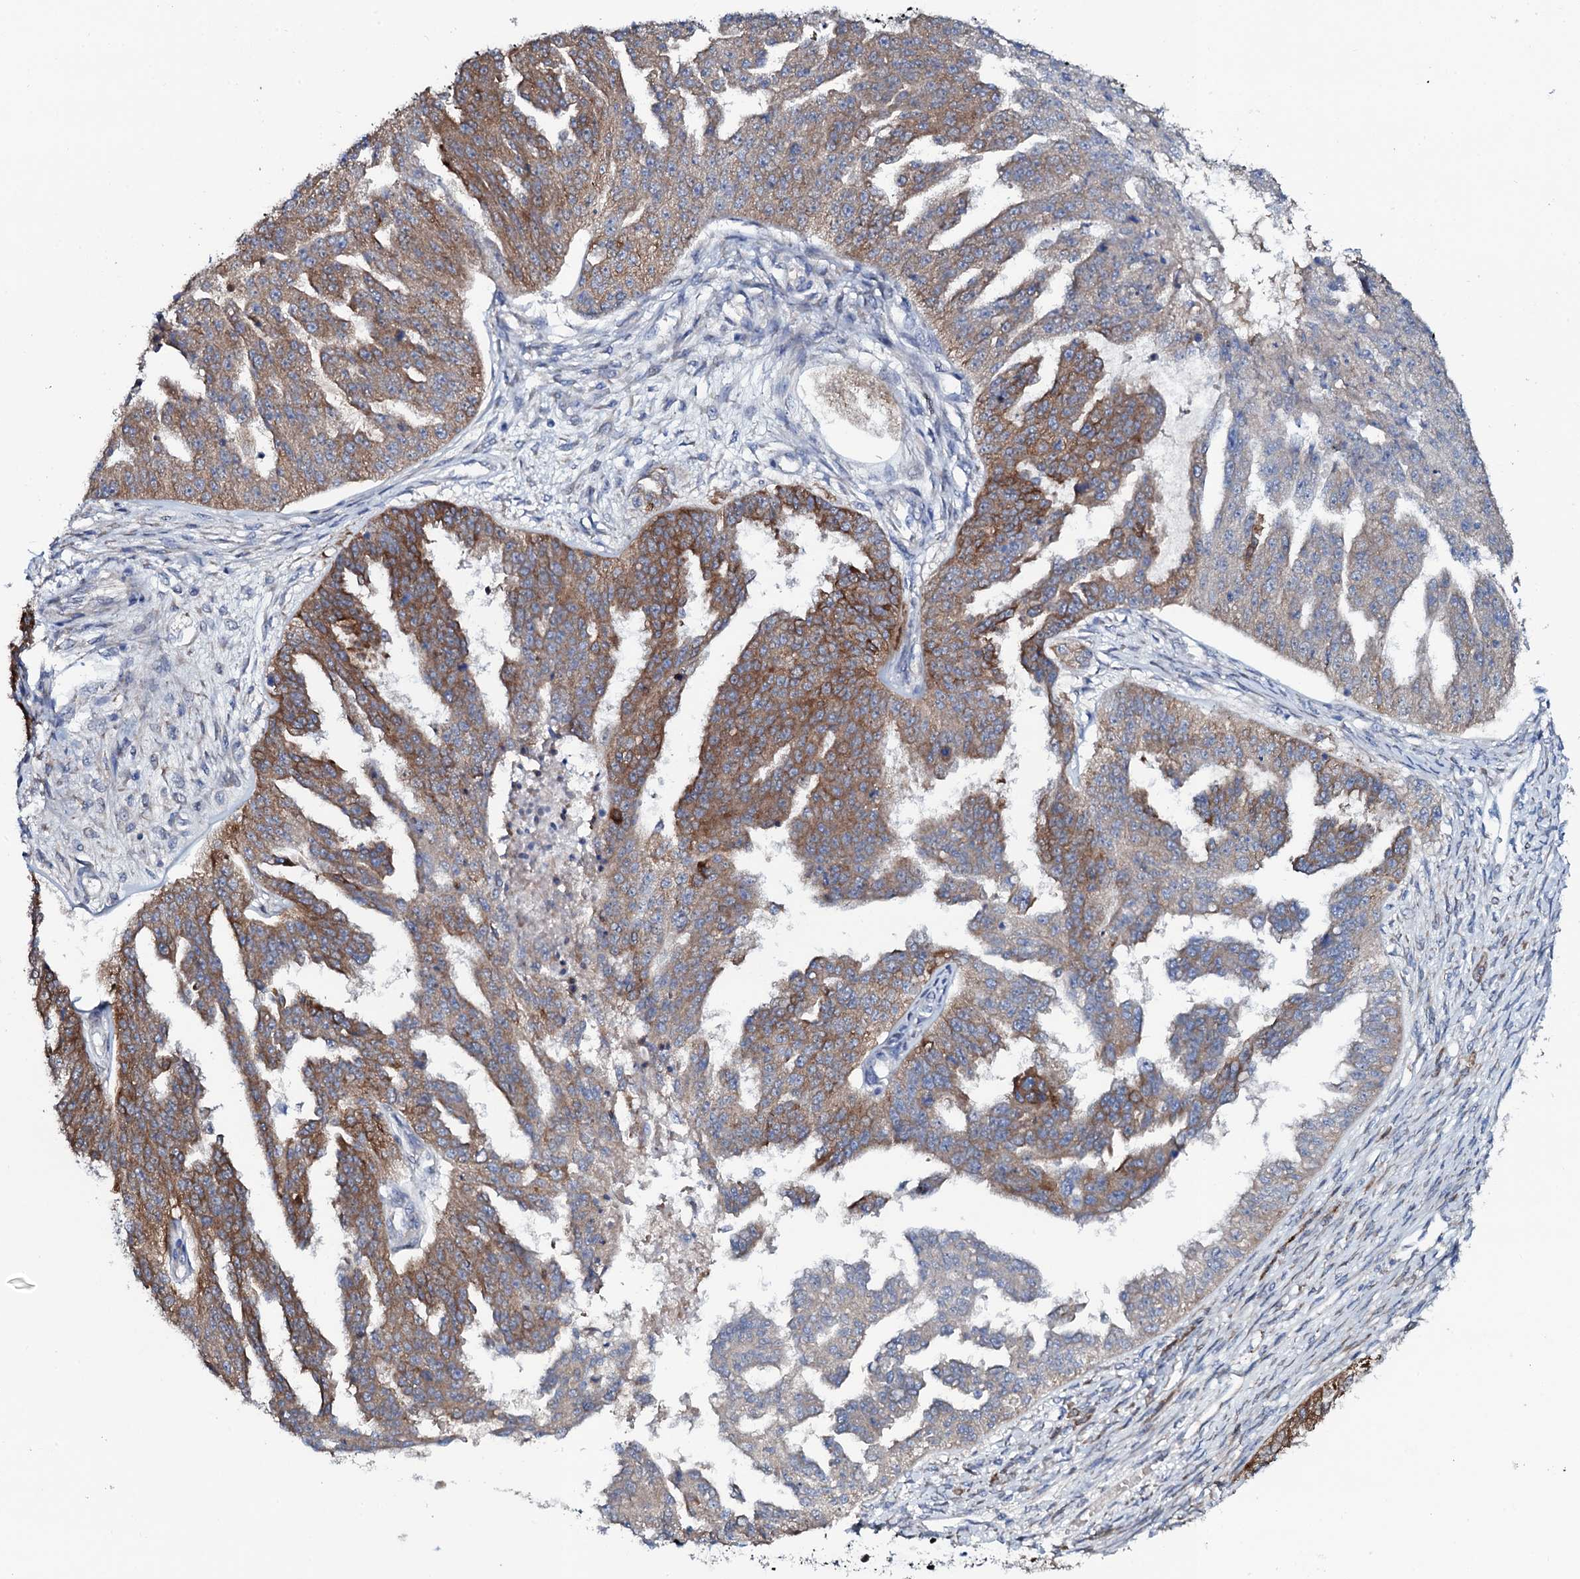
{"staining": {"intensity": "moderate", "quantity": ">75%", "location": "cytoplasmic/membranous"}, "tissue": "ovarian cancer", "cell_type": "Tumor cells", "image_type": "cancer", "snomed": [{"axis": "morphology", "description": "Cystadenocarcinoma, serous, NOS"}, {"axis": "topography", "description": "Ovary"}], "caption": "Tumor cells exhibit medium levels of moderate cytoplasmic/membranous positivity in about >75% of cells in ovarian cancer.", "gene": "PPP1R3D", "patient": {"sex": "female", "age": 58}}